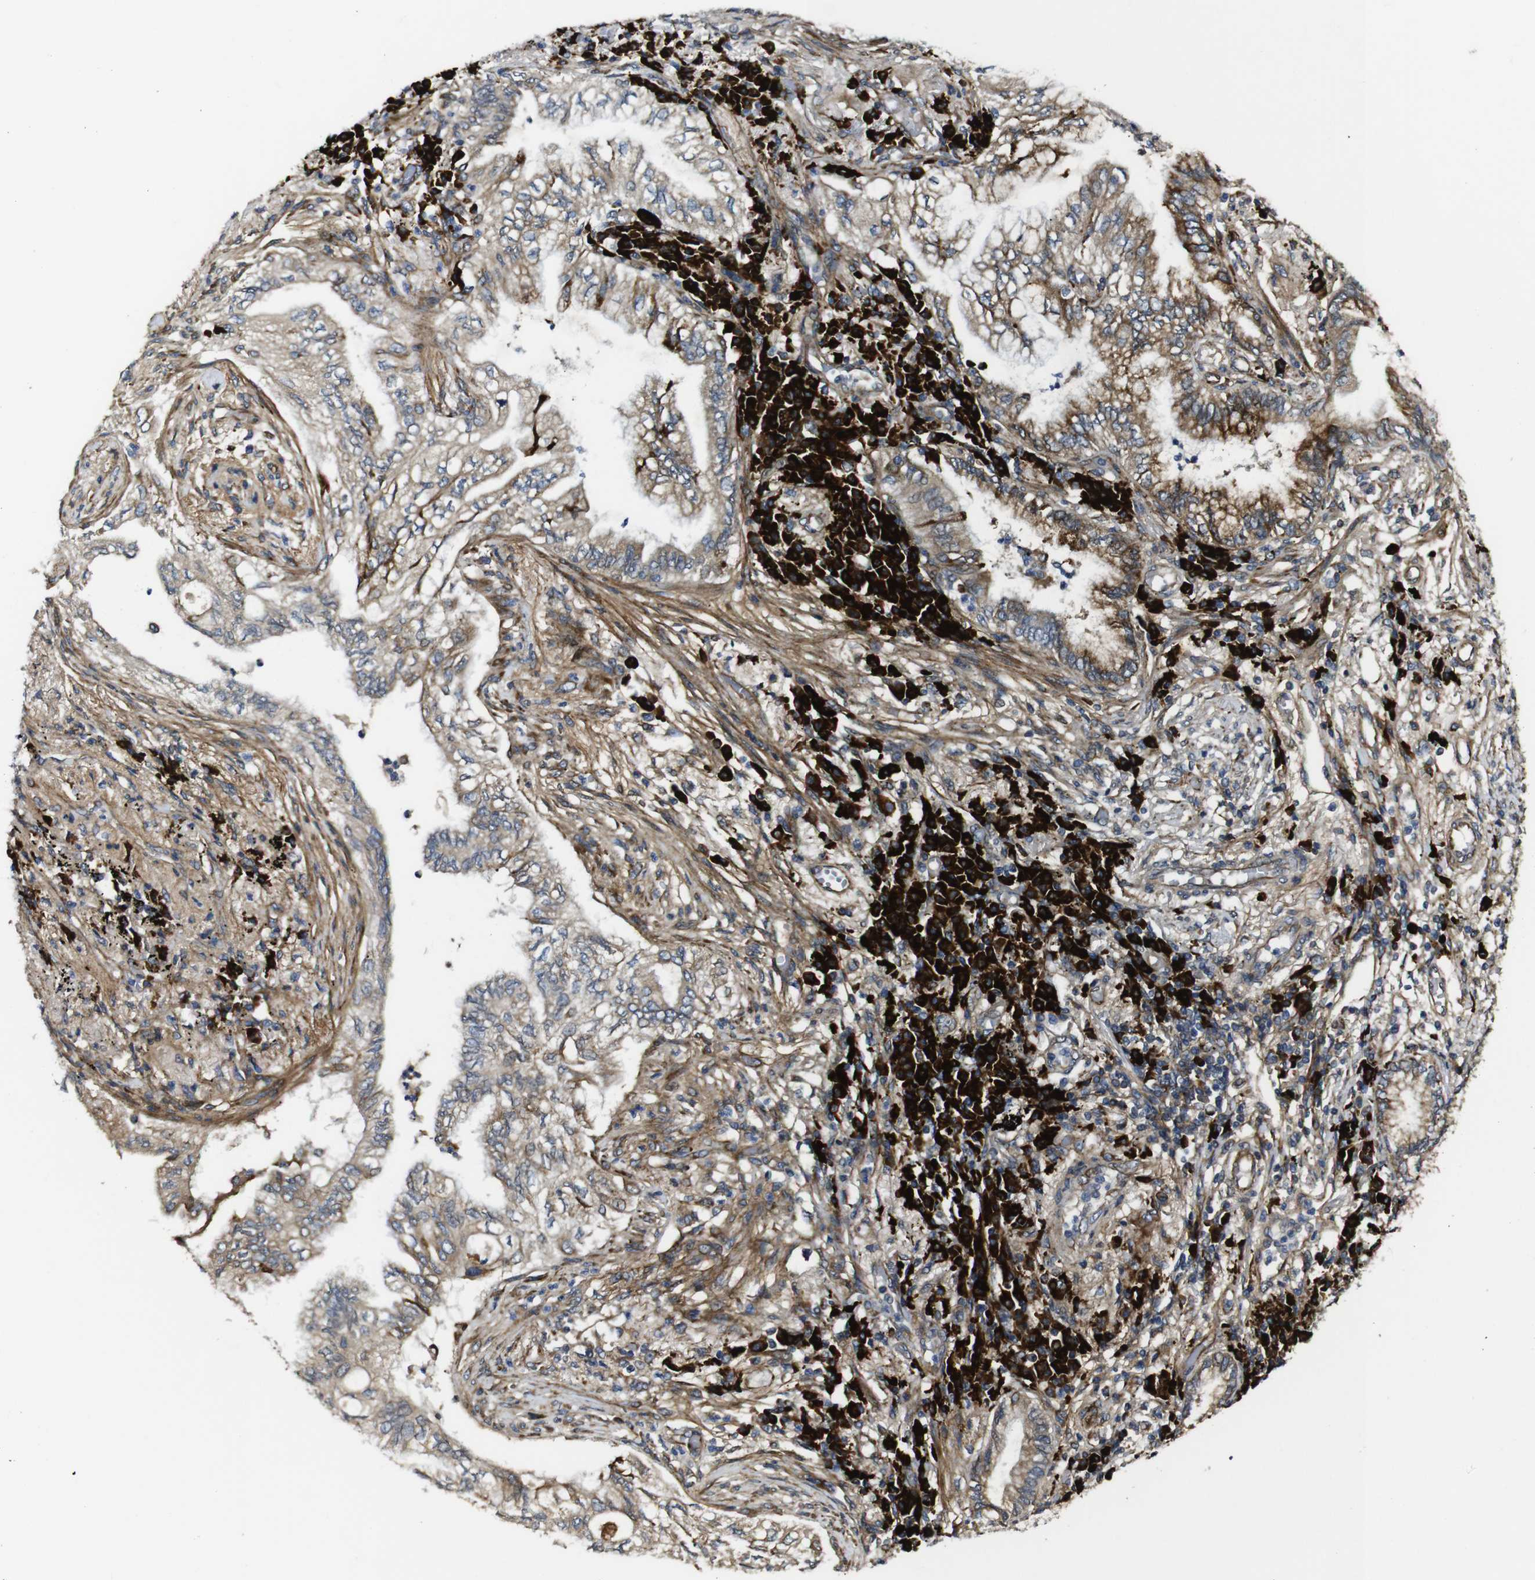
{"staining": {"intensity": "moderate", "quantity": ">75%", "location": "cytoplasmic/membranous"}, "tissue": "lung cancer", "cell_type": "Tumor cells", "image_type": "cancer", "snomed": [{"axis": "morphology", "description": "Normal tissue, NOS"}, {"axis": "morphology", "description": "Adenocarcinoma, NOS"}, {"axis": "topography", "description": "Bronchus"}, {"axis": "topography", "description": "Lung"}], "caption": "Lung cancer (adenocarcinoma) stained for a protein (brown) shows moderate cytoplasmic/membranous positive staining in about >75% of tumor cells.", "gene": "UBE2G2", "patient": {"sex": "female", "age": 70}}